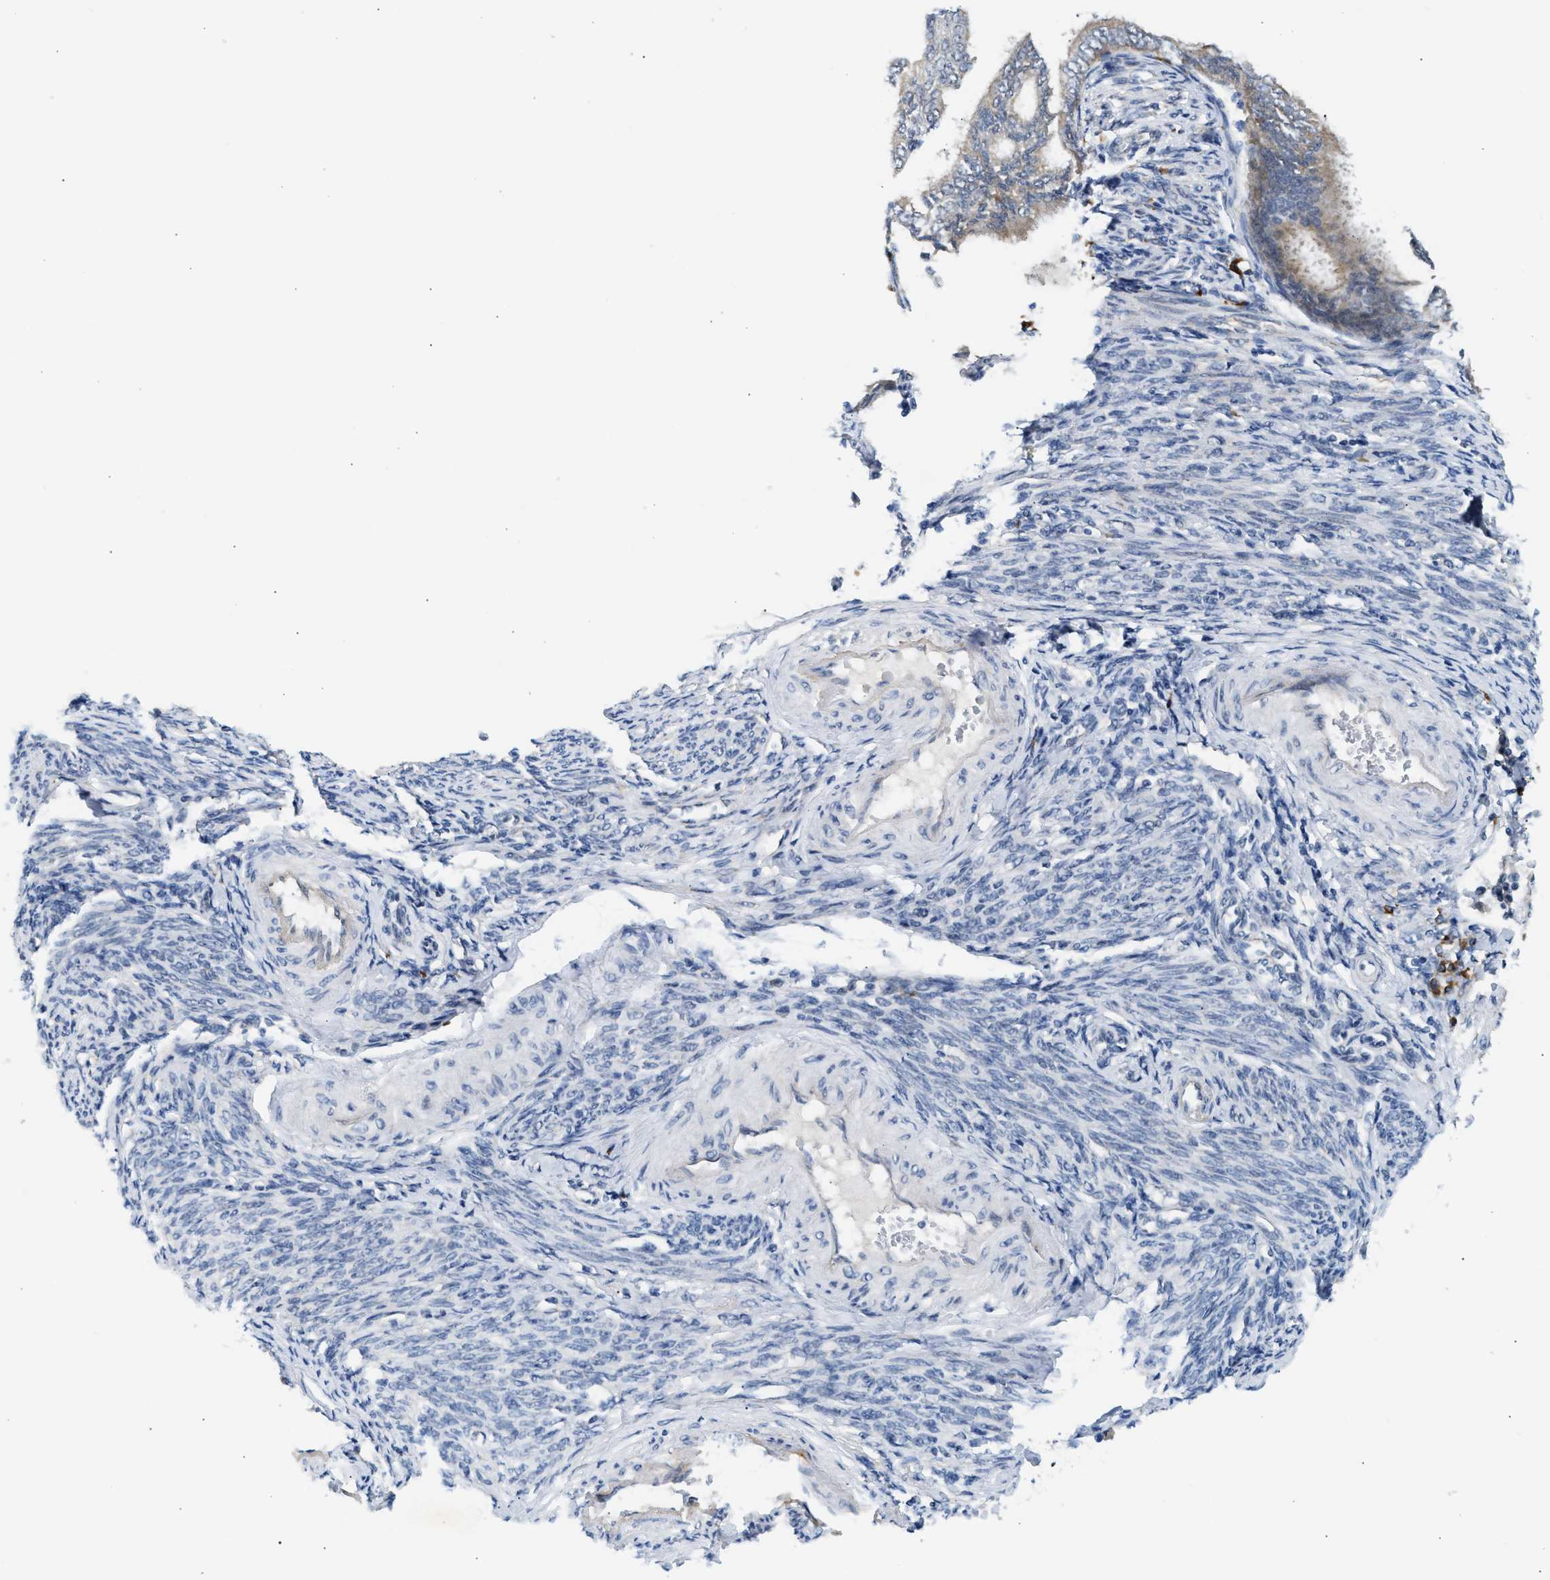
{"staining": {"intensity": "moderate", "quantity": "<25%", "location": "cytoplasmic/membranous"}, "tissue": "endometrial cancer", "cell_type": "Tumor cells", "image_type": "cancer", "snomed": [{"axis": "morphology", "description": "Adenocarcinoma, NOS"}, {"axis": "topography", "description": "Endometrium"}], "caption": "Immunohistochemistry histopathology image of neoplastic tissue: human adenocarcinoma (endometrial) stained using immunohistochemistry (IHC) demonstrates low levels of moderate protein expression localized specifically in the cytoplasmic/membranous of tumor cells, appearing as a cytoplasmic/membranous brown color.", "gene": "KCNC2", "patient": {"sex": "female", "age": 58}}